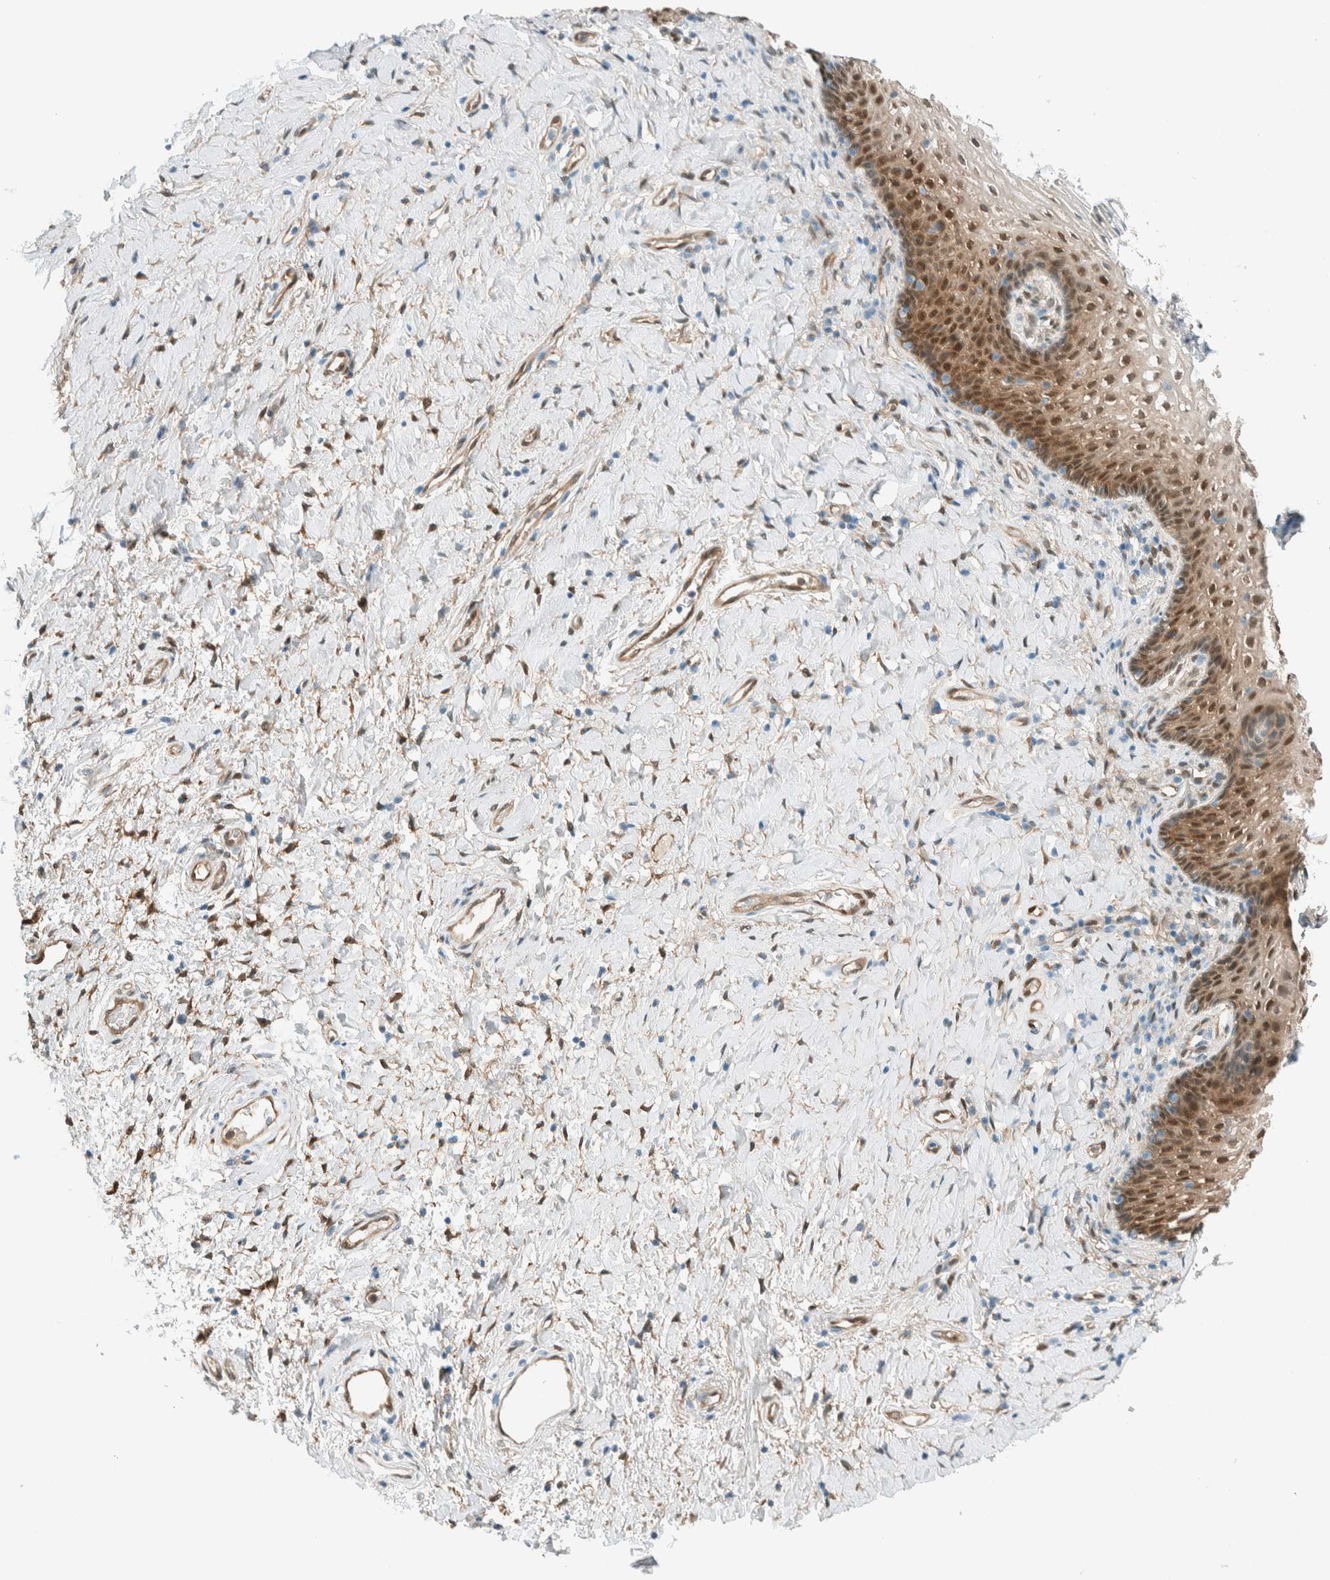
{"staining": {"intensity": "moderate", "quantity": "25%-75%", "location": "cytoplasmic/membranous,nuclear"}, "tissue": "vagina", "cell_type": "Squamous epithelial cells", "image_type": "normal", "snomed": [{"axis": "morphology", "description": "Normal tissue, NOS"}, {"axis": "topography", "description": "Vagina"}], "caption": "The photomicrograph reveals a brown stain indicating the presence of a protein in the cytoplasmic/membranous,nuclear of squamous epithelial cells in vagina.", "gene": "NXN", "patient": {"sex": "female", "age": 60}}